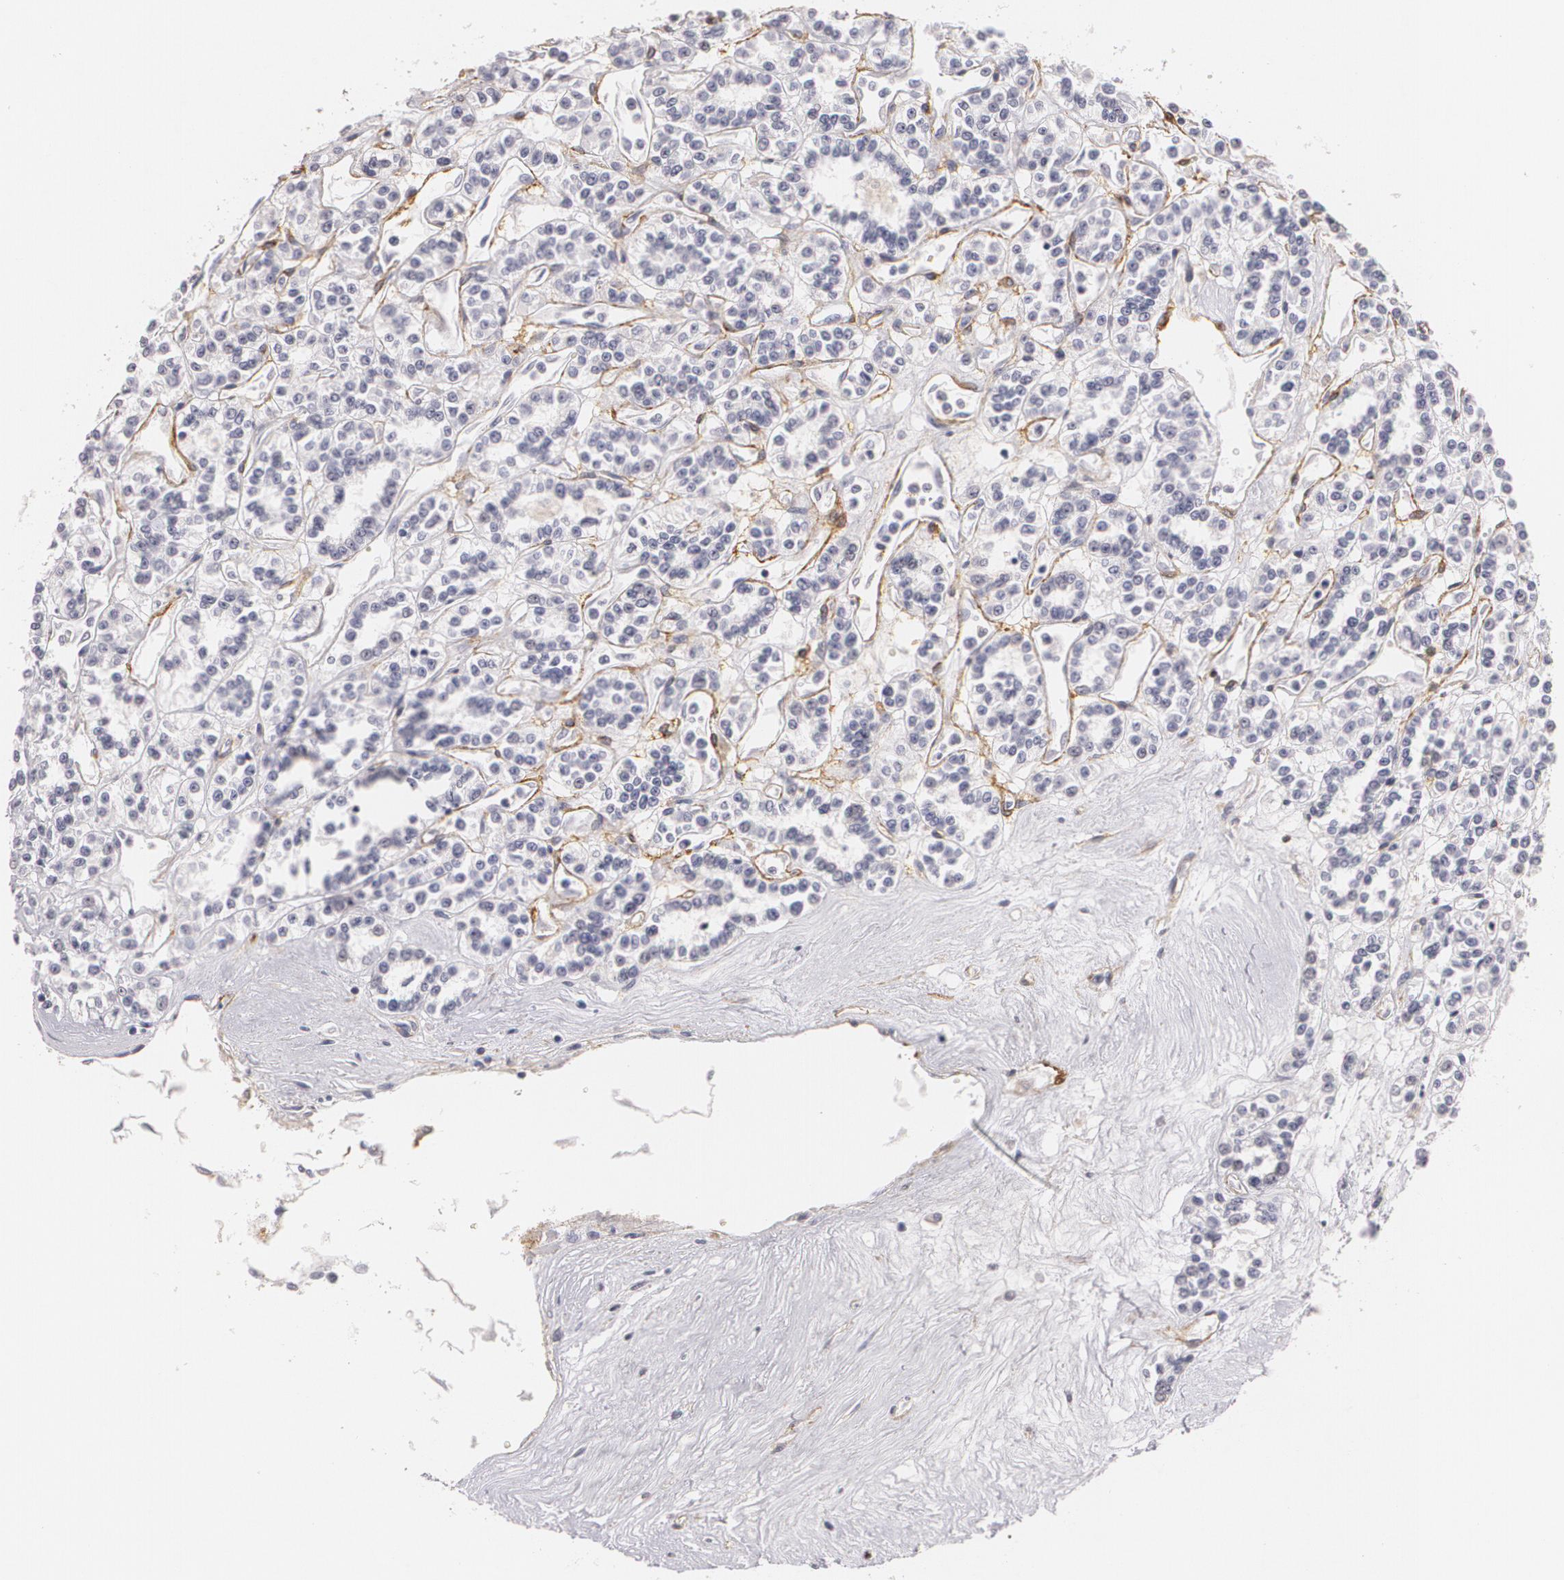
{"staining": {"intensity": "negative", "quantity": "none", "location": "none"}, "tissue": "renal cancer", "cell_type": "Tumor cells", "image_type": "cancer", "snomed": [{"axis": "morphology", "description": "Adenocarcinoma, NOS"}, {"axis": "topography", "description": "Kidney"}], "caption": "The histopathology image shows no staining of tumor cells in renal cancer (adenocarcinoma).", "gene": "NGFR", "patient": {"sex": "female", "age": 76}}